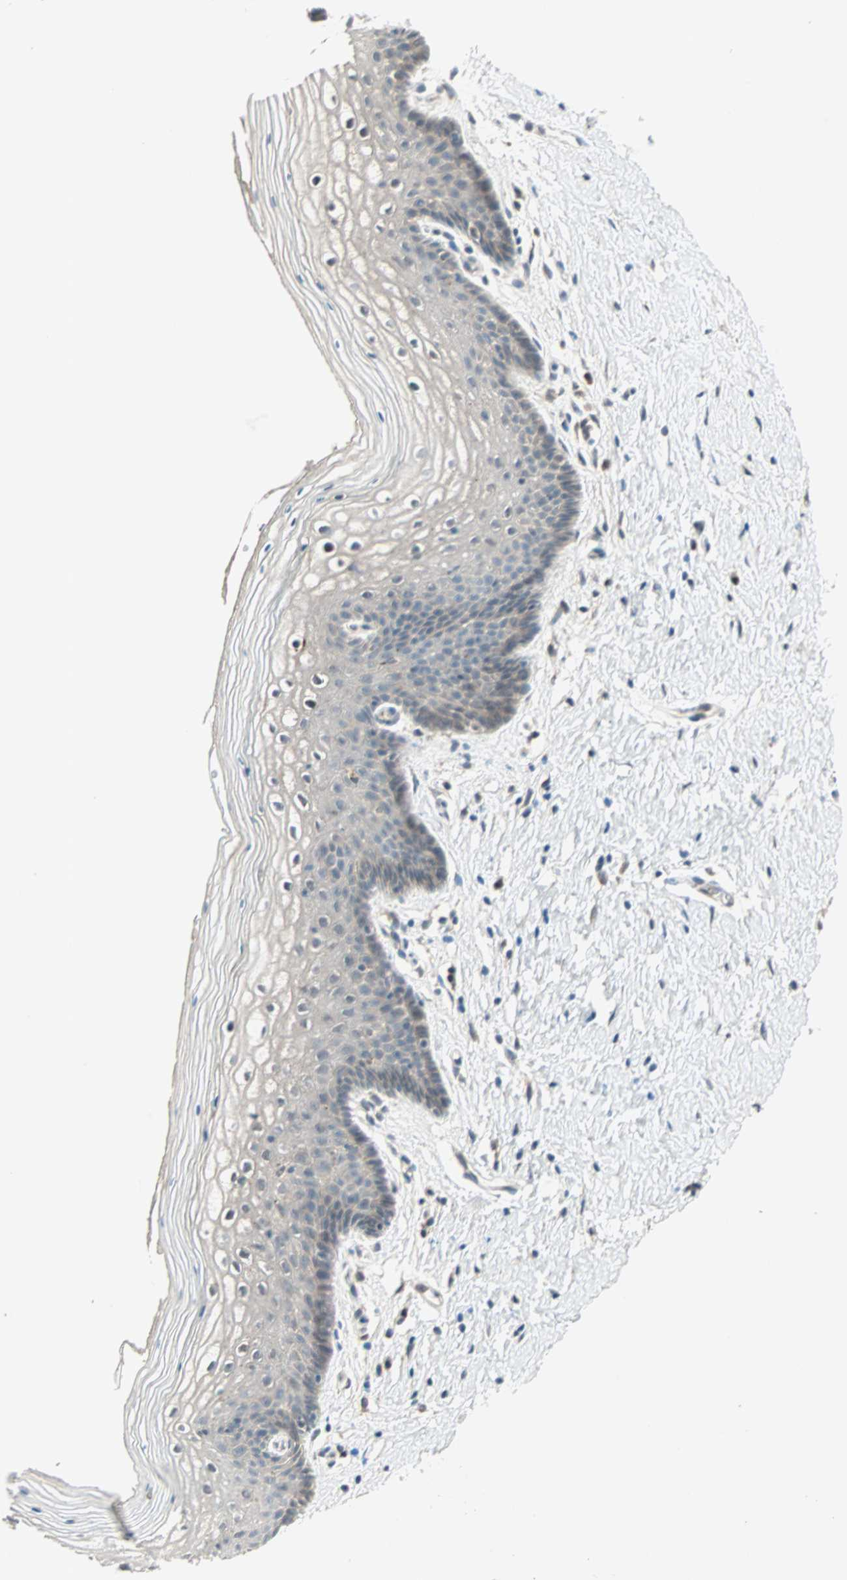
{"staining": {"intensity": "weak", "quantity": "<25%", "location": "cytoplasmic/membranous"}, "tissue": "vagina", "cell_type": "Squamous epithelial cells", "image_type": "normal", "snomed": [{"axis": "morphology", "description": "Normal tissue, NOS"}, {"axis": "topography", "description": "Vagina"}], "caption": "There is no significant staining in squamous epithelial cells of vagina. Brightfield microscopy of immunohistochemistry stained with DAB (3,3'-diaminobenzidine) (brown) and hematoxylin (blue), captured at high magnification.", "gene": "PGBD1", "patient": {"sex": "female", "age": 46}}